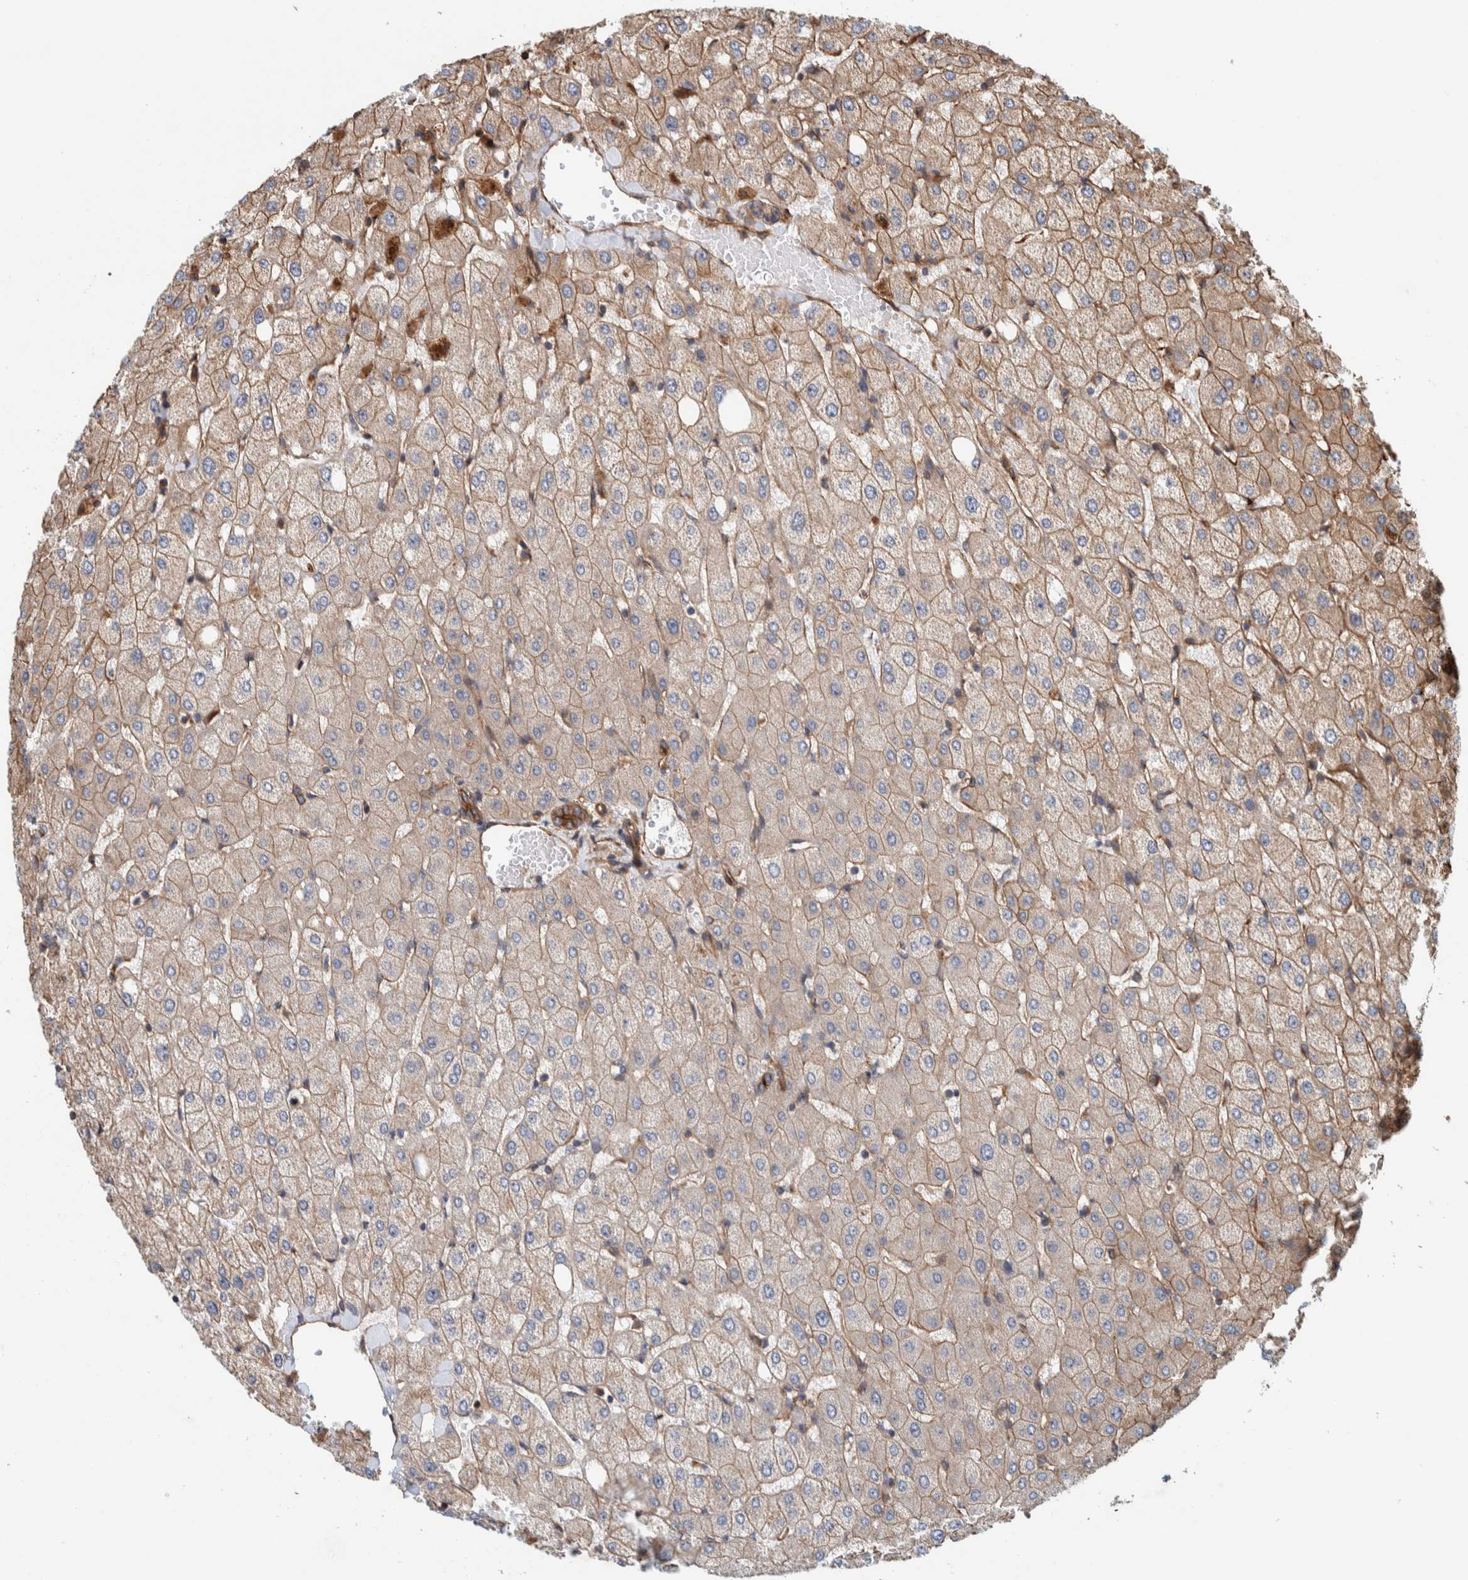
{"staining": {"intensity": "strong", "quantity": ">75%", "location": "cytoplasmic/membranous"}, "tissue": "liver", "cell_type": "Cholangiocytes", "image_type": "normal", "snomed": [{"axis": "morphology", "description": "Normal tissue, NOS"}, {"axis": "topography", "description": "Liver"}], "caption": "Immunohistochemistry photomicrograph of unremarkable liver stained for a protein (brown), which demonstrates high levels of strong cytoplasmic/membranous staining in about >75% of cholangiocytes.", "gene": "PKD1L1", "patient": {"sex": "female", "age": 54}}